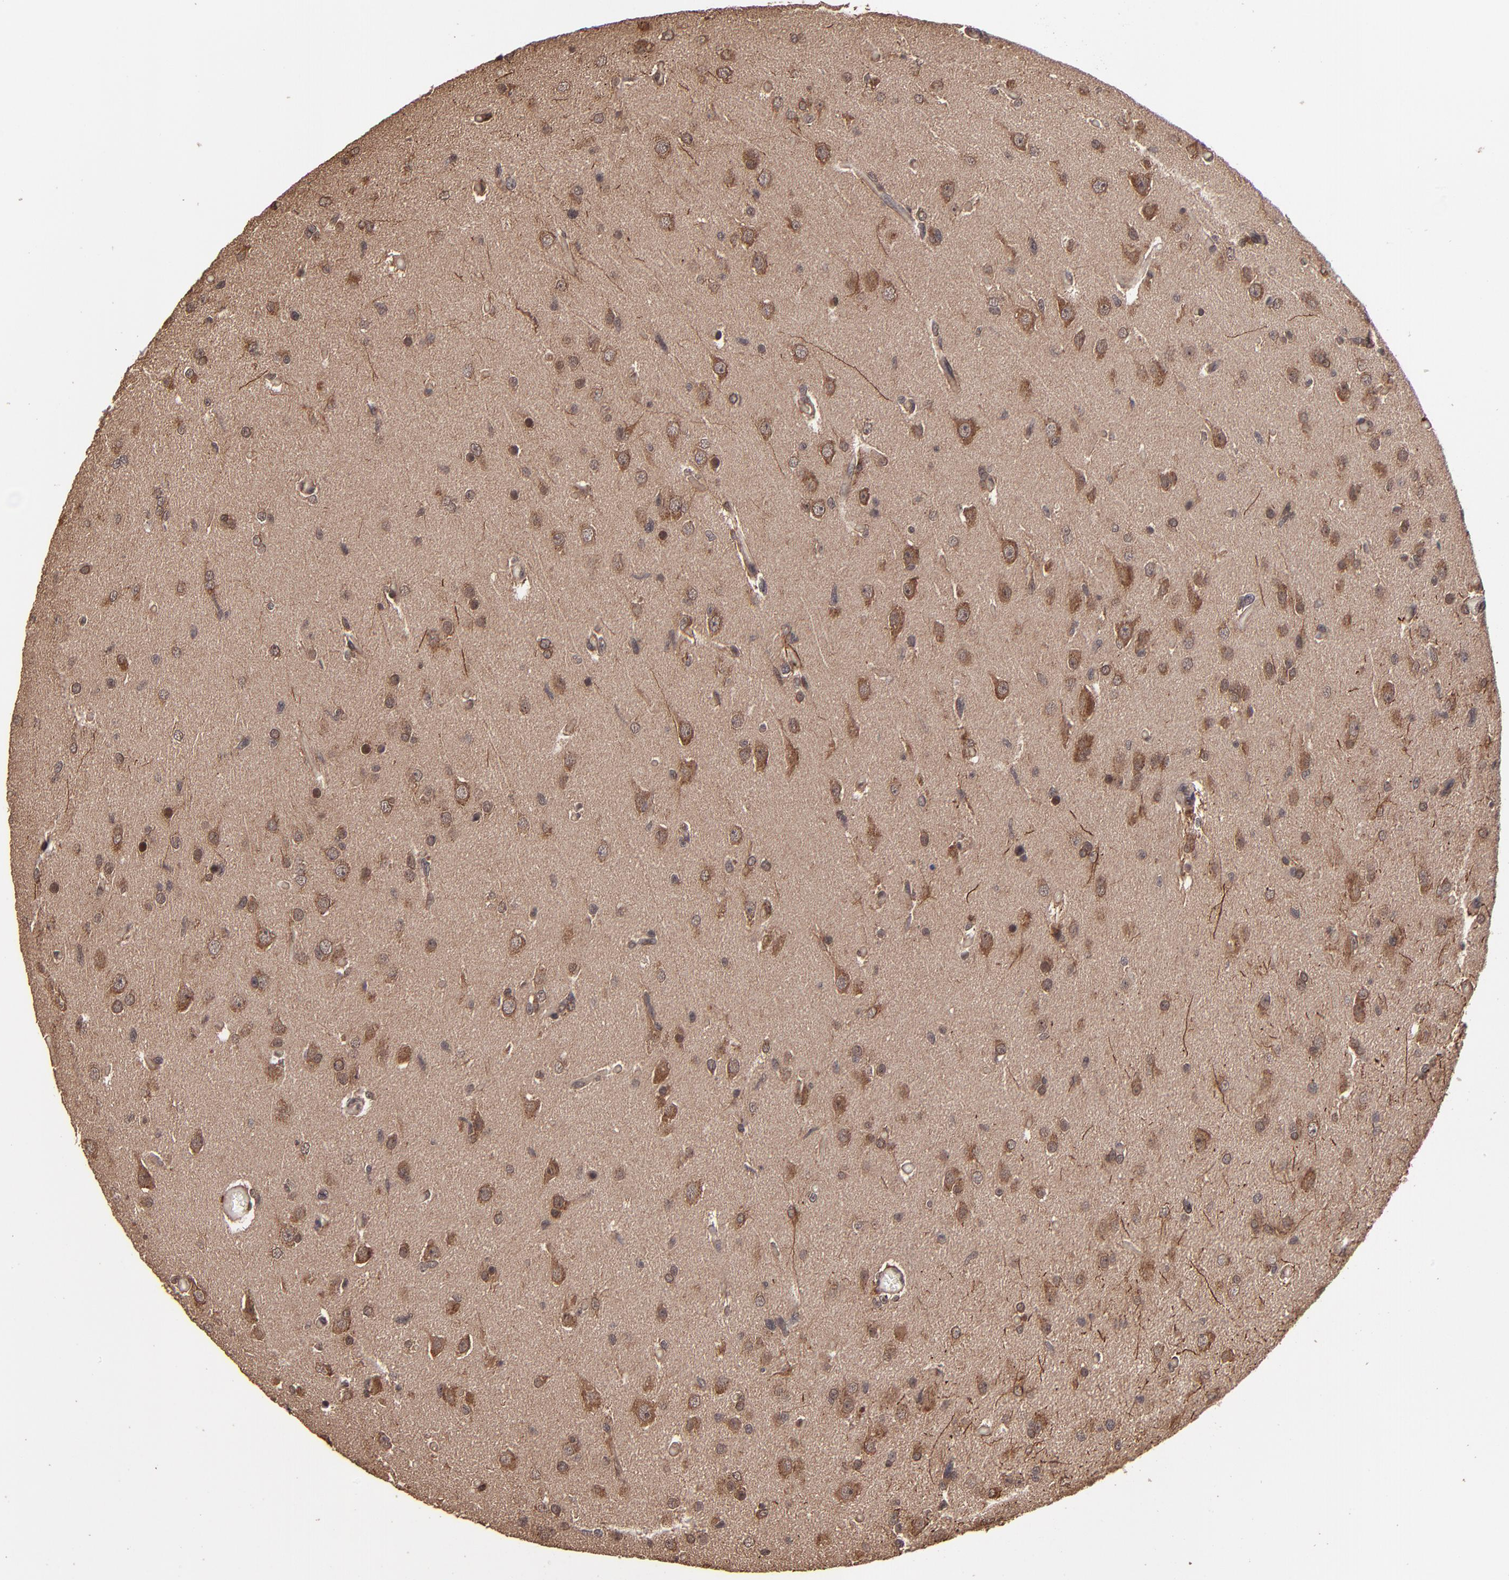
{"staining": {"intensity": "moderate", "quantity": ">75%", "location": "cytoplasmic/membranous"}, "tissue": "glioma", "cell_type": "Tumor cells", "image_type": "cancer", "snomed": [{"axis": "morphology", "description": "Glioma, malignant, High grade"}, {"axis": "topography", "description": "Brain"}], "caption": "Protein expression analysis of human glioma reveals moderate cytoplasmic/membranous positivity in about >75% of tumor cells. (Brightfield microscopy of DAB IHC at high magnification).", "gene": "NFE2L2", "patient": {"sex": "male", "age": 33}}